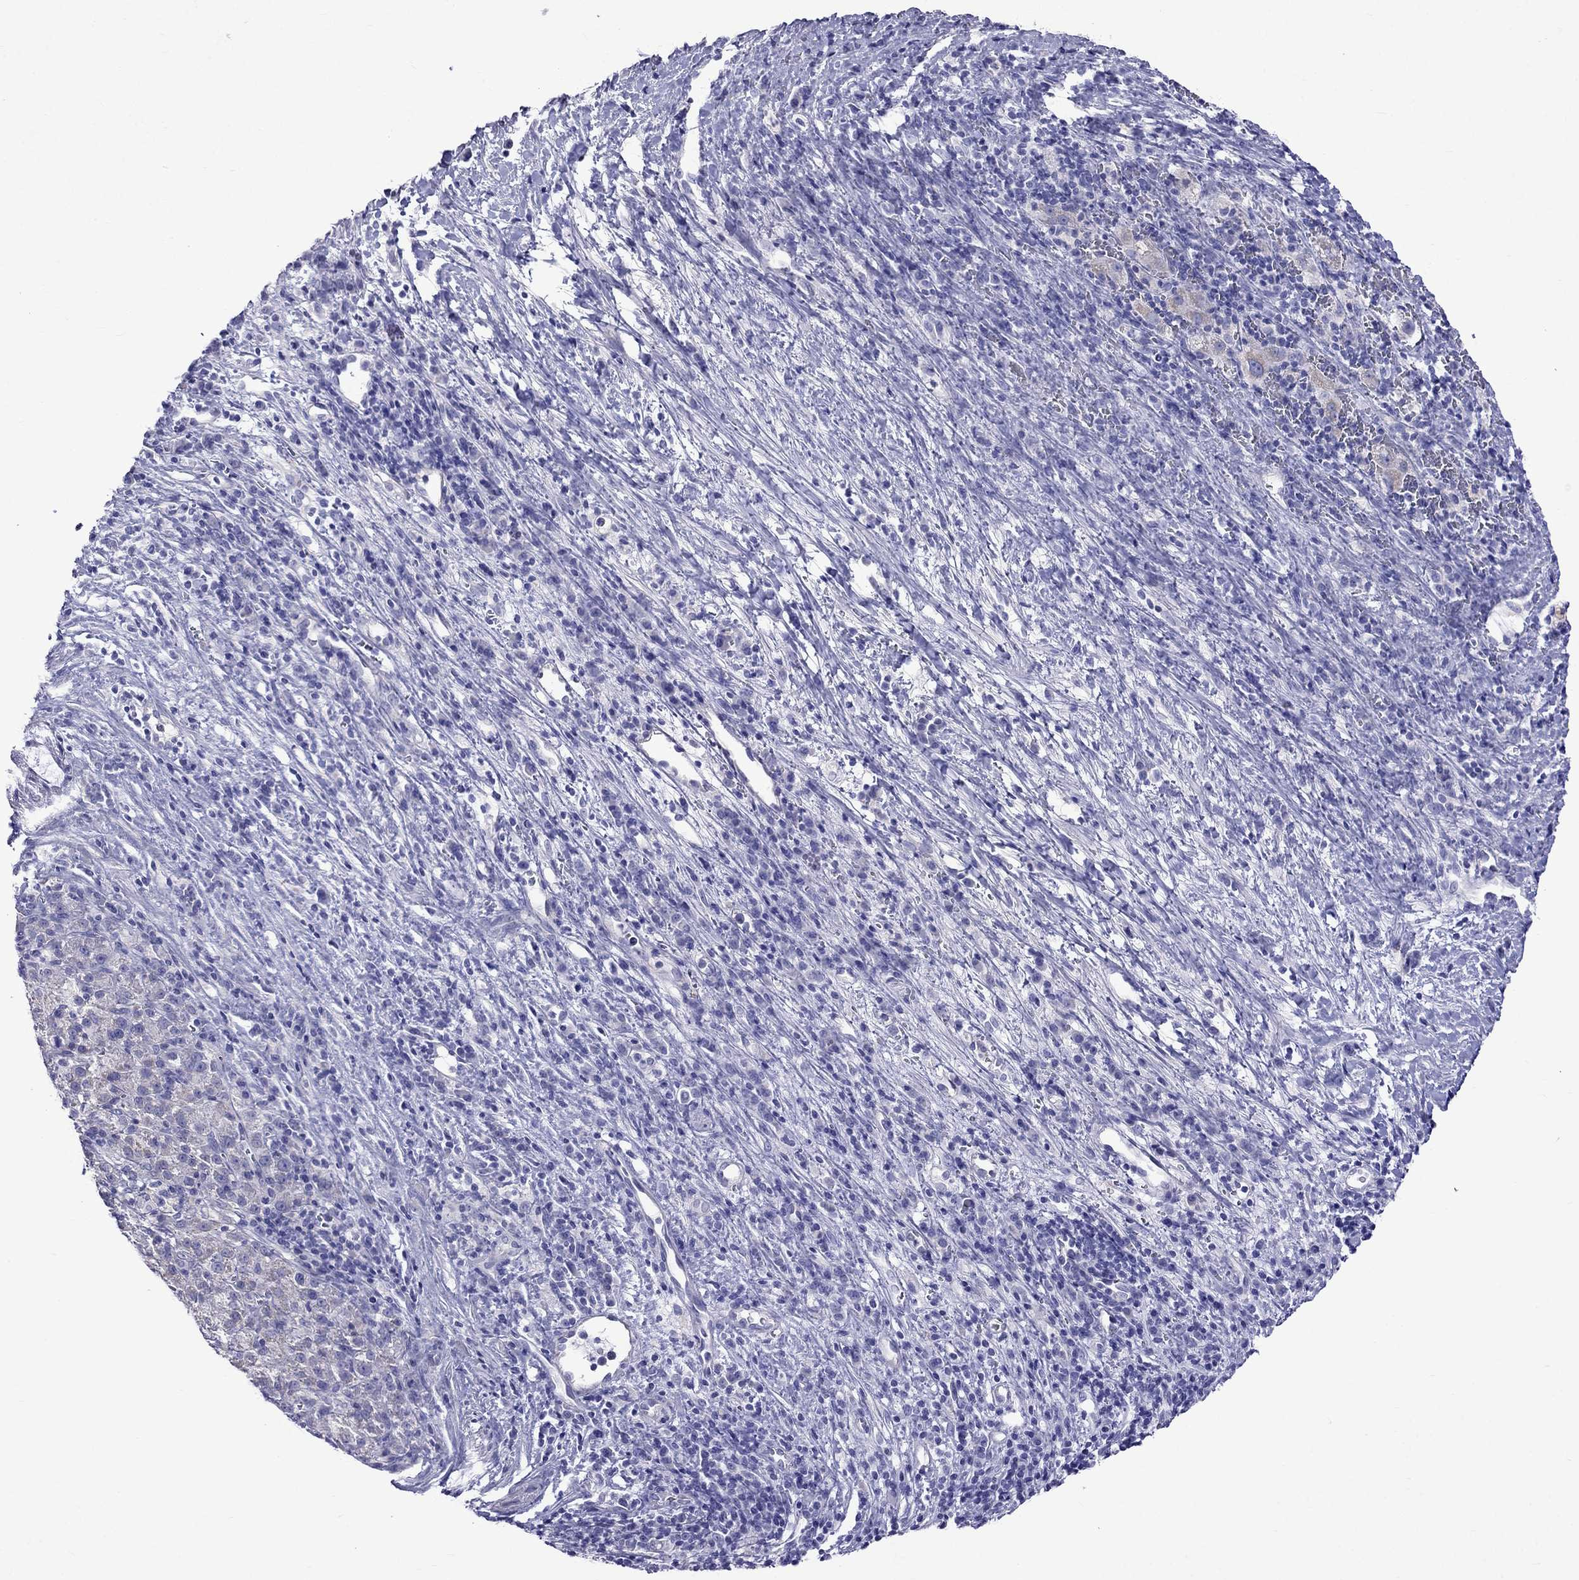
{"staining": {"intensity": "negative", "quantity": "none", "location": "none"}, "tissue": "liver cancer", "cell_type": "Tumor cells", "image_type": "cancer", "snomed": [{"axis": "morphology", "description": "Carcinoma, Hepatocellular, NOS"}, {"axis": "topography", "description": "Liver"}], "caption": "The image reveals no significant positivity in tumor cells of liver cancer.", "gene": "TDRD1", "patient": {"sex": "female", "age": 60}}